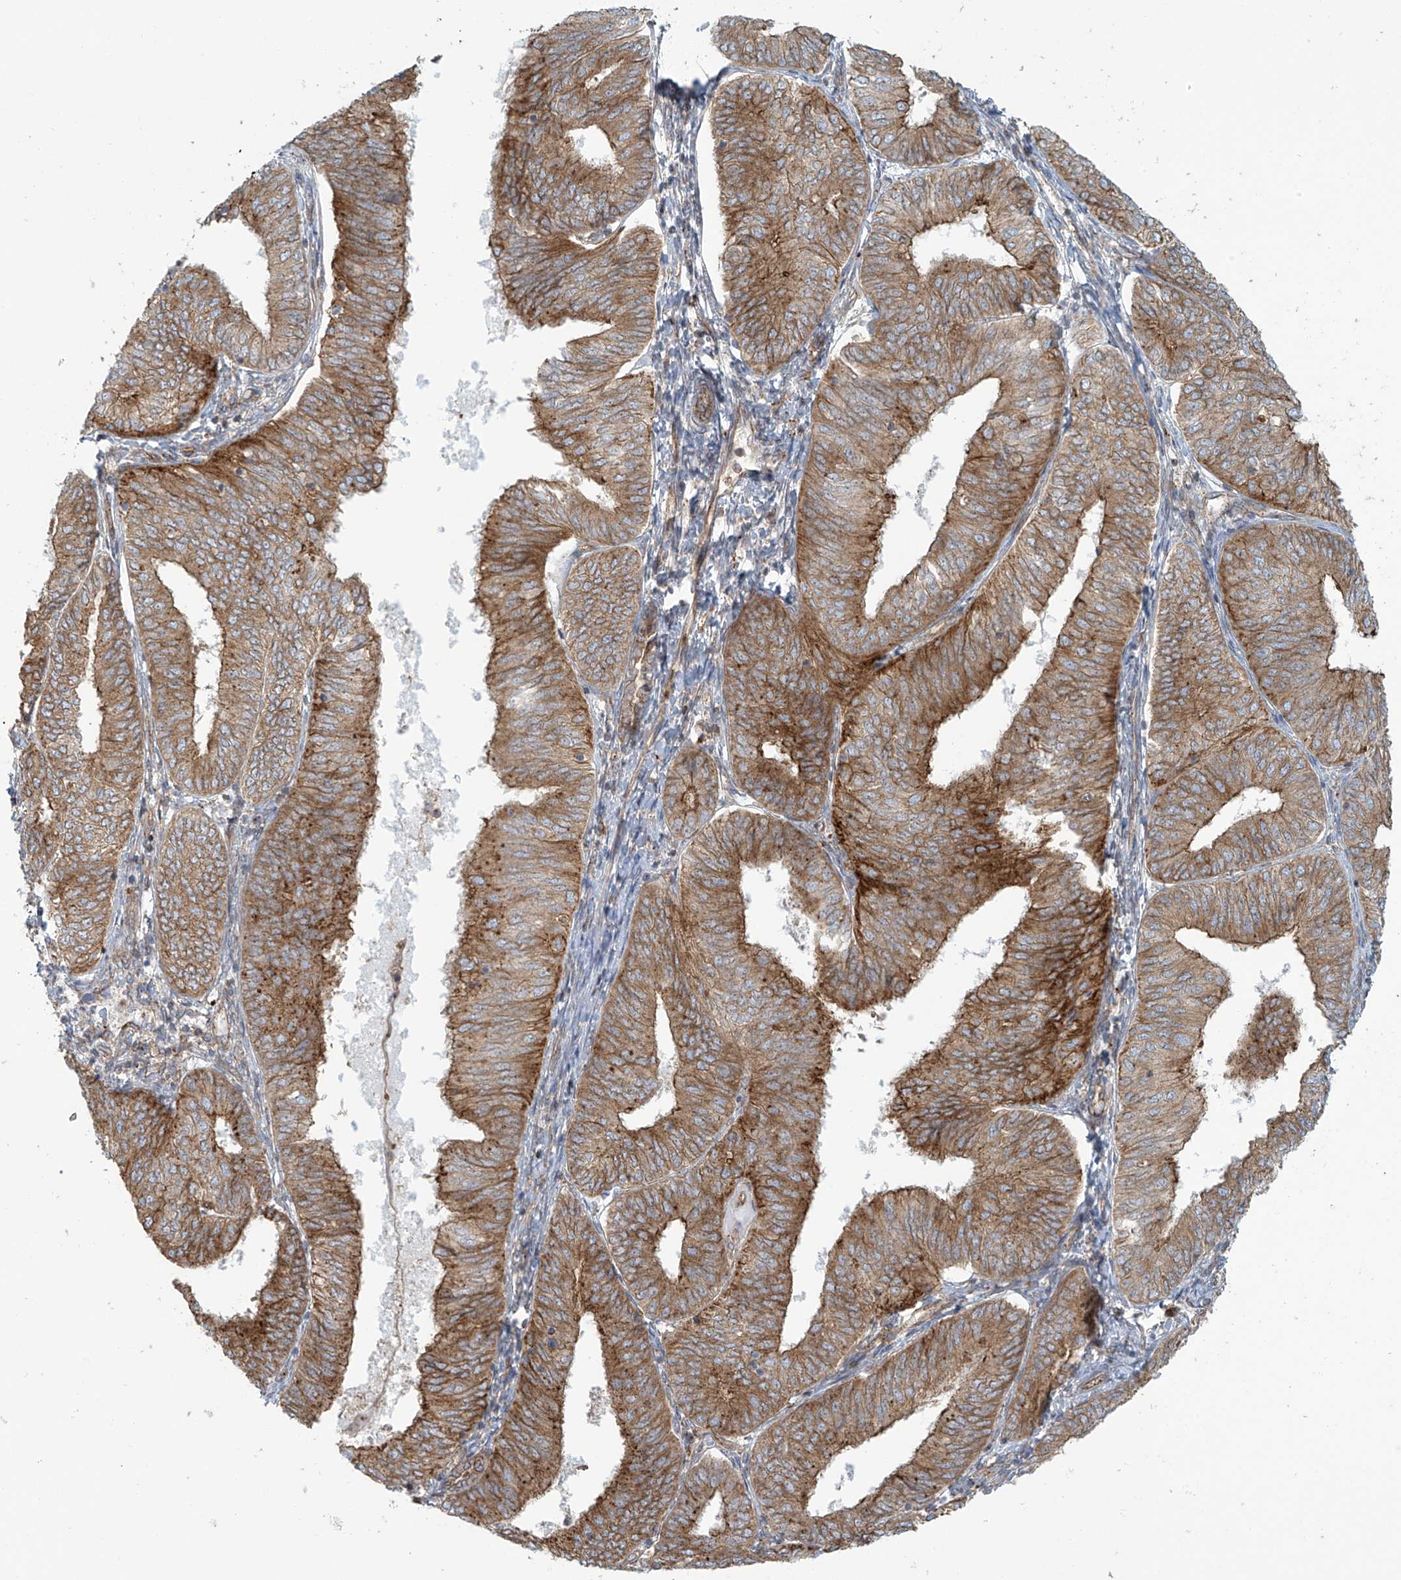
{"staining": {"intensity": "moderate", "quantity": ">75%", "location": "cytoplasmic/membranous"}, "tissue": "endometrial cancer", "cell_type": "Tumor cells", "image_type": "cancer", "snomed": [{"axis": "morphology", "description": "Adenocarcinoma, NOS"}, {"axis": "topography", "description": "Endometrium"}], "caption": "Adenocarcinoma (endometrial) stained with immunohistochemistry reveals moderate cytoplasmic/membranous expression in approximately >75% of tumor cells.", "gene": "LZTS3", "patient": {"sex": "female", "age": 58}}